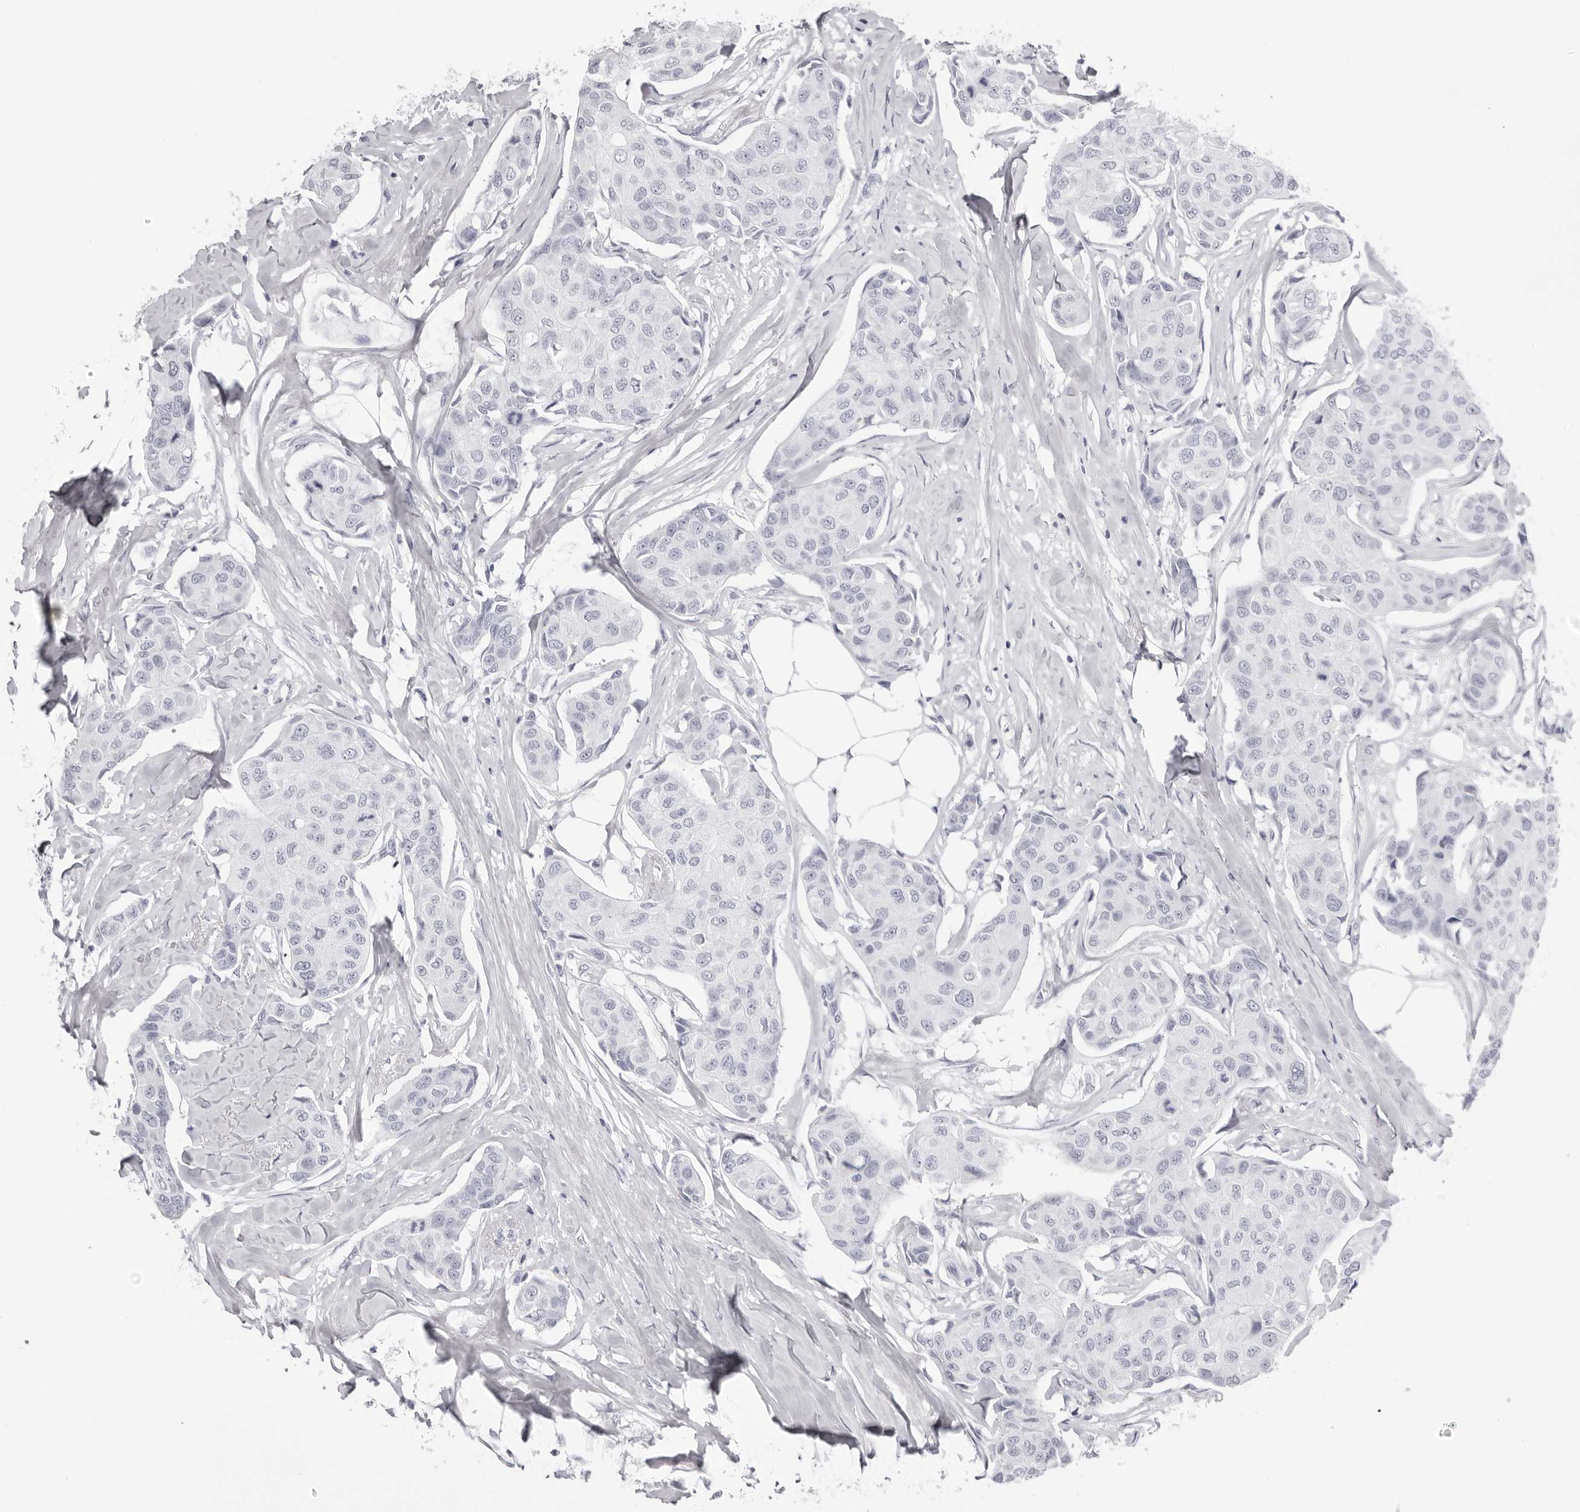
{"staining": {"intensity": "negative", "quantity": "none", "location": "none"}, "tissue": "breast cancer", "cell_type": "Tumor cells", "image_type": "cancer", "snomed": [{"axis": "morphology", "description": "Duct carcinoma"}, {"axis": "topography", "description": "Breast"}], "caption": "Immunohistochemical staining of invasive ductal carcinoma (breast) reveals no significant positivity in tumor cells.", "gene": "TMOD4", "patient": {"sex": "female", "age": 80}}